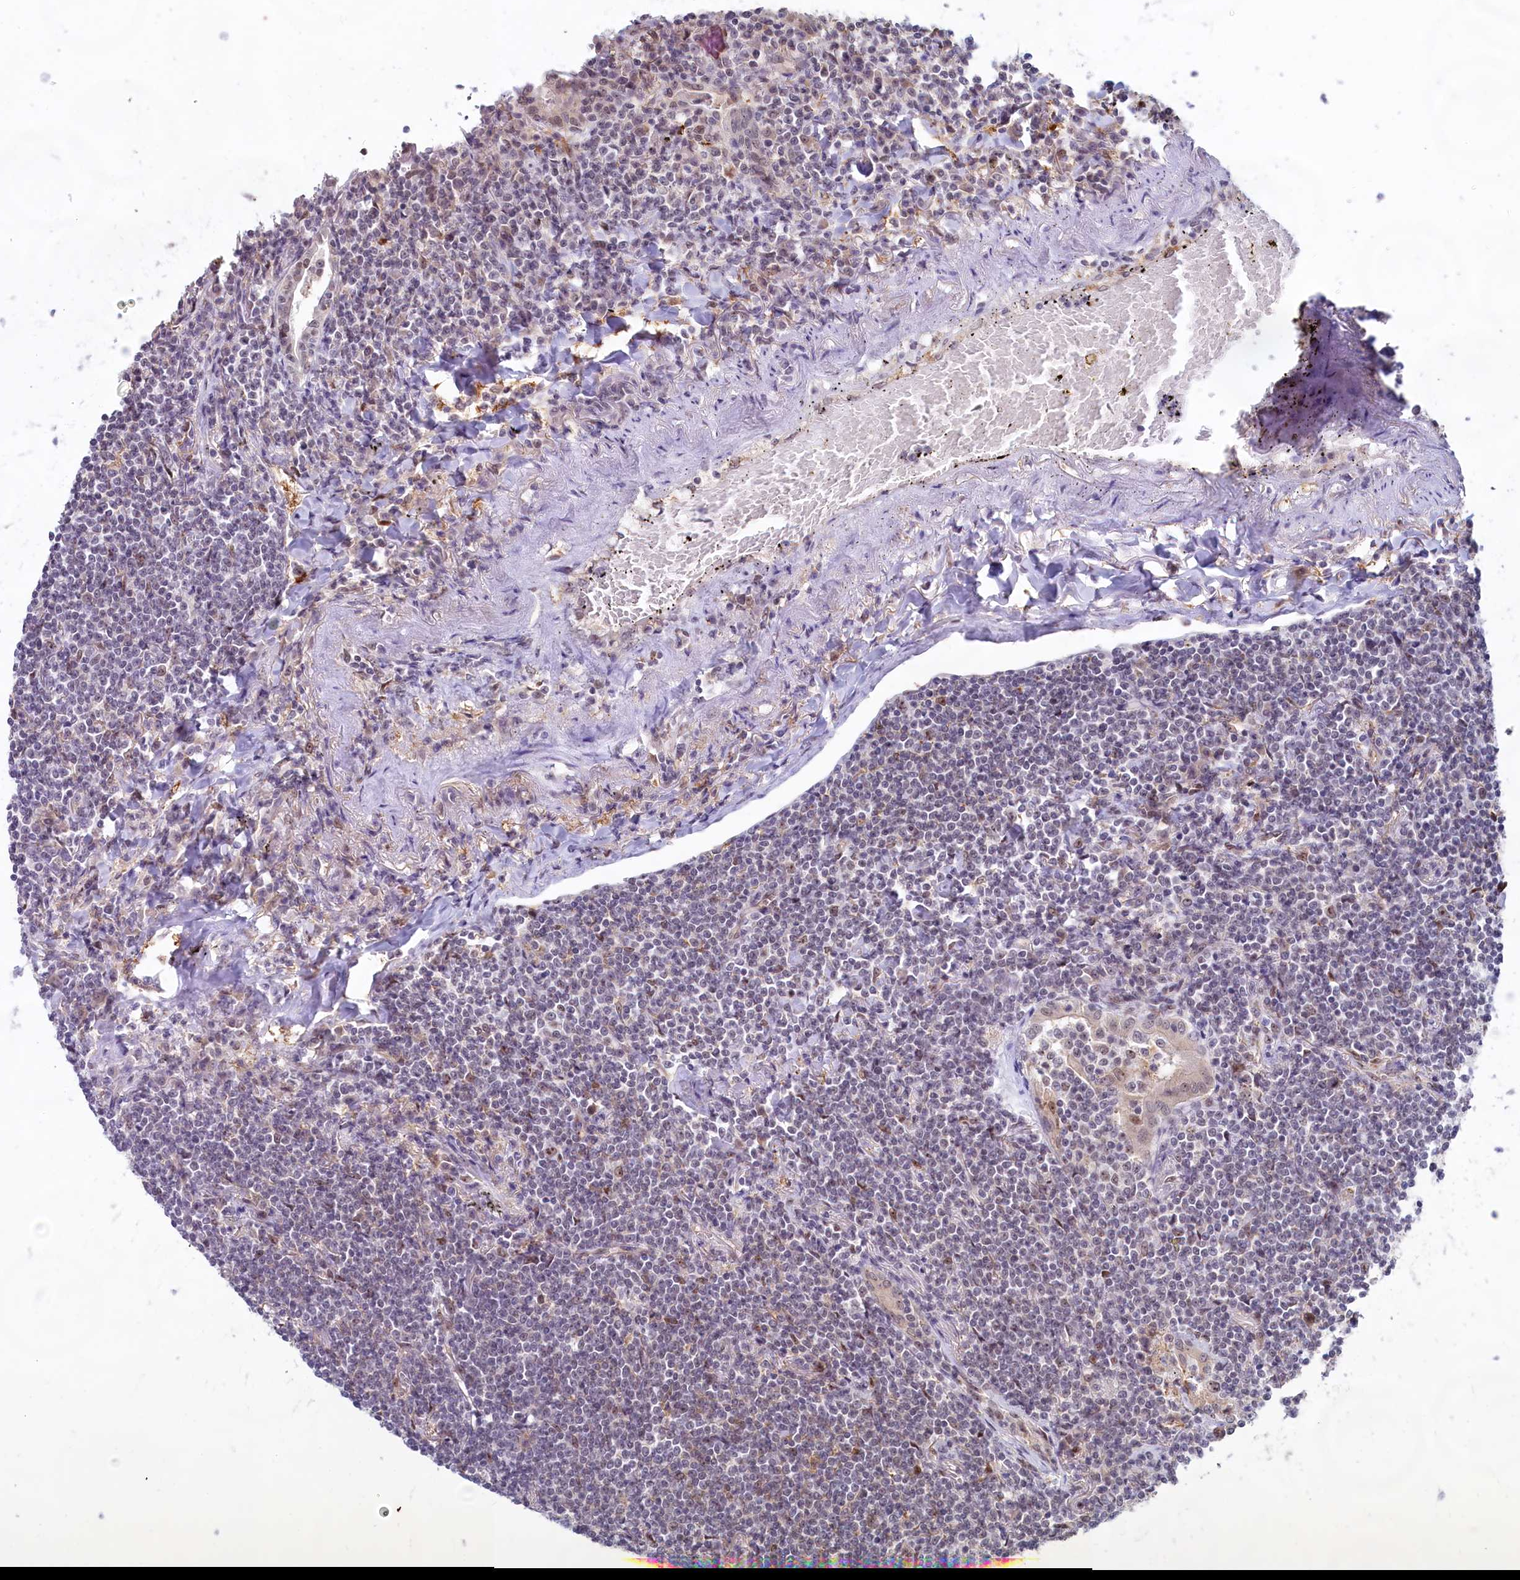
{"staining": {"intensity": "negative", "quantity": "none", "location": "none"}, "tissue": "lymphoma", "cell_type": "Tumor cells", "image_type": "cancer", "snomed": [{"axis": "morphology", "description": "Malignant lymphoma, non-Hodgkin's type, Low grade"}, {"axis": "topography", "description": "Lung"}], "caption": "High magnification brightfield microscopy of malignant lymphoma, non-Hodgkin's type (low-grade) stained with DAB (brown) and counterstained with hematoxylin (blue): tumor cells show no significant positivity.", "gene": "C1D", "patient": {"sex": "female", "age": 71}}